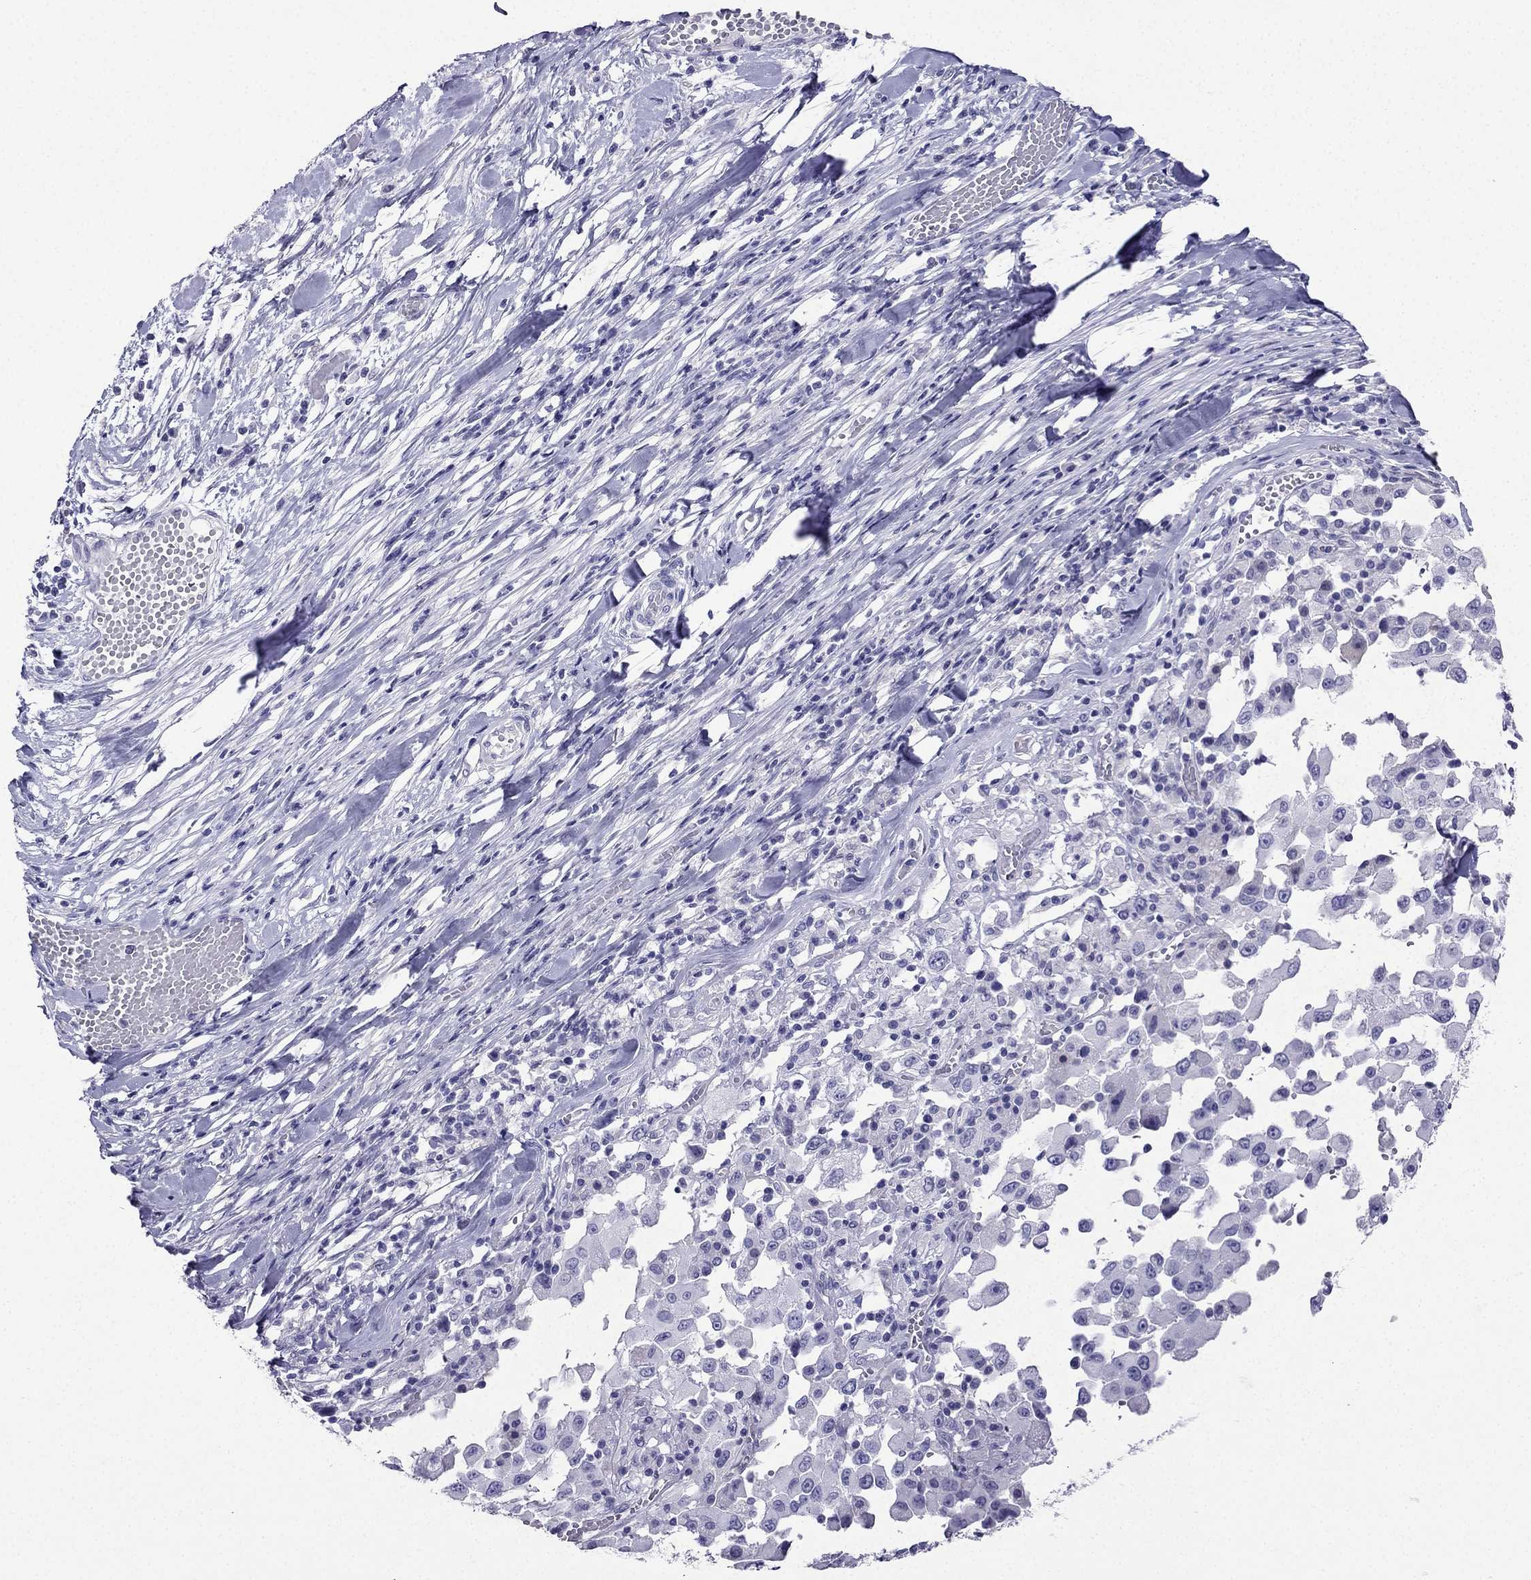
{"staining": {"intensity": "negative", "quantity": "none", "location": "none"}, "tissue": "melanoma", "cell_type": "Tumor cells", "image_type": "cancer", "snomed": [{"axis": "morphology", "description": "Malignant melanoma, Metastatic site"}, {"axis": "topography", "description": "Lymph node"}], "caption": "This histopathology image is of melanoma stained with immunohistochemistry to label a protein in brown with the nuclei are counter-stained blue. There is no expression in tumor cells.", "gene": "KCNJ10", "patient": {"sex": "male", "age": 50}}